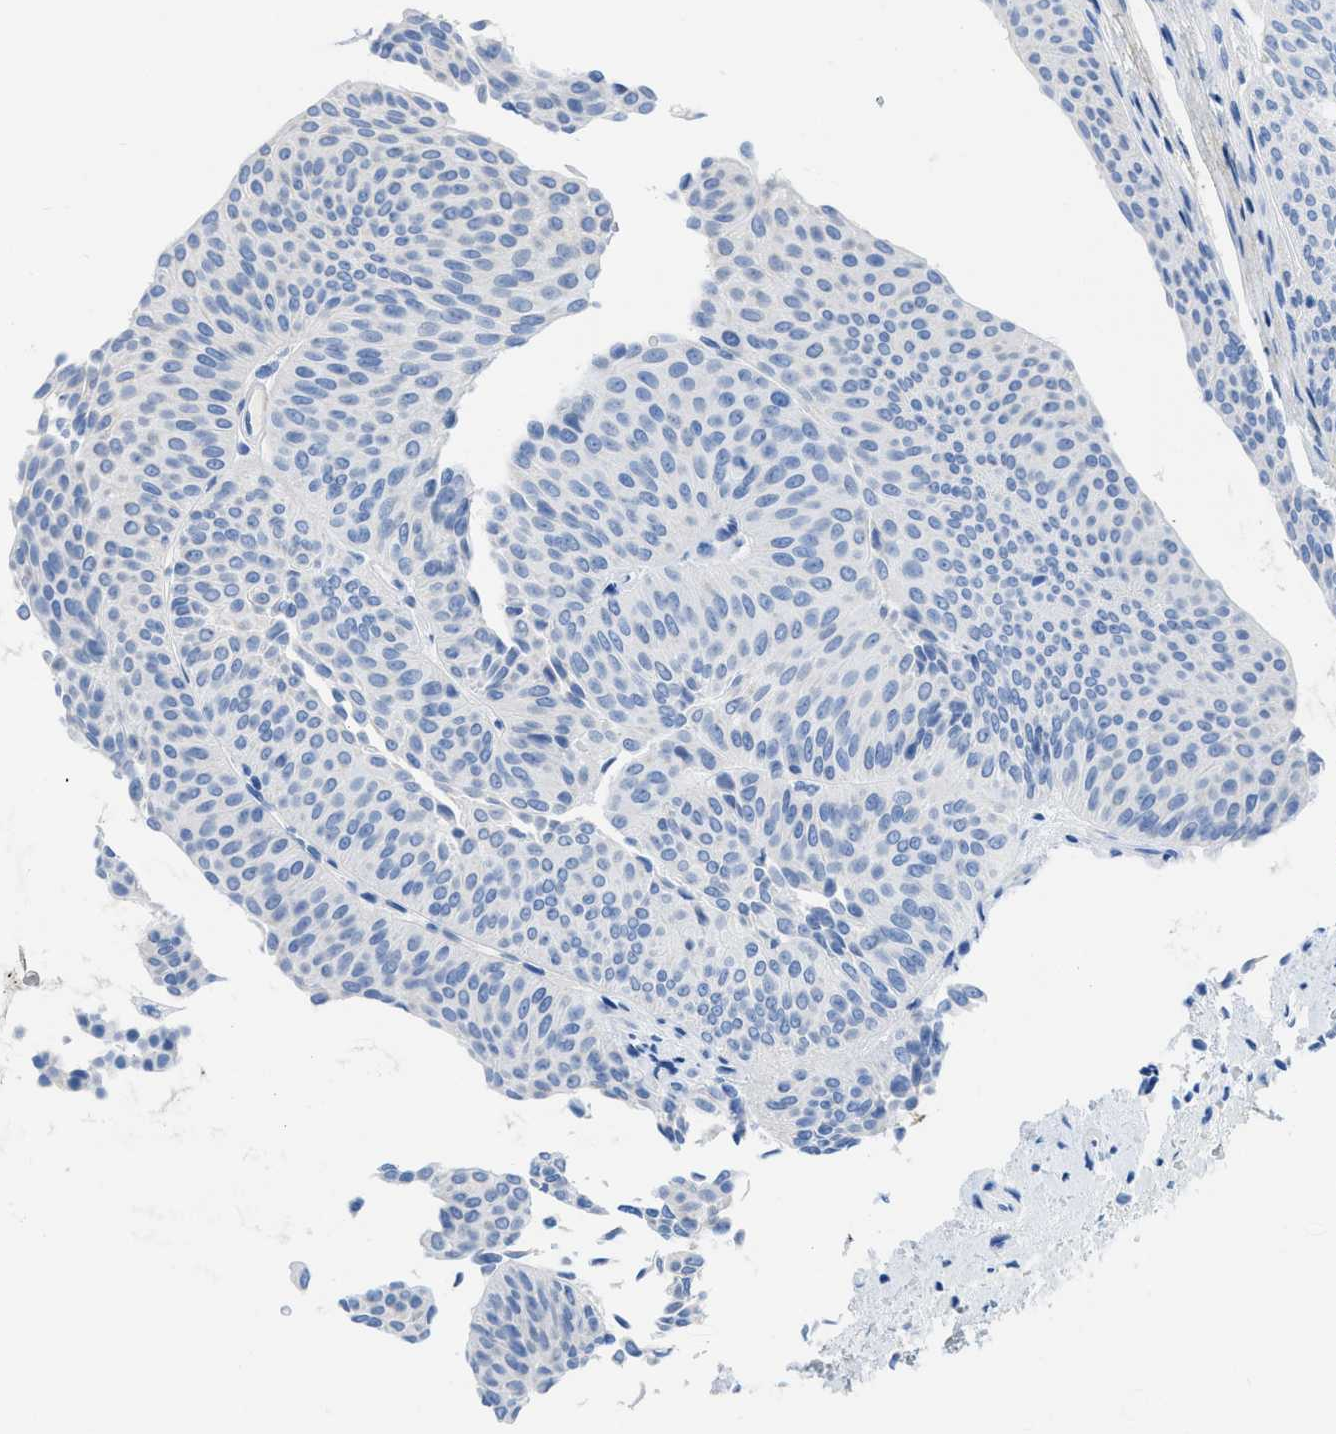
{"staining": {"intensity": "negative", "quantity": "none", "location": "none"}, "tissue": "urothelial cancer", "cell_type": "Tumor cells", "image_type": "cancer", "snomed": [{"axis": "morphology", "description": "Urothelial carcinoma, Low grade"}, {"axis": "topography", "description": "Urinary bladder"}], "caption": "The photomicrograph exhibits no staining of tumor cells in urothelial cancer.", "gene": "COL3A1", "patient": {"sex": "female", "age": 60}}